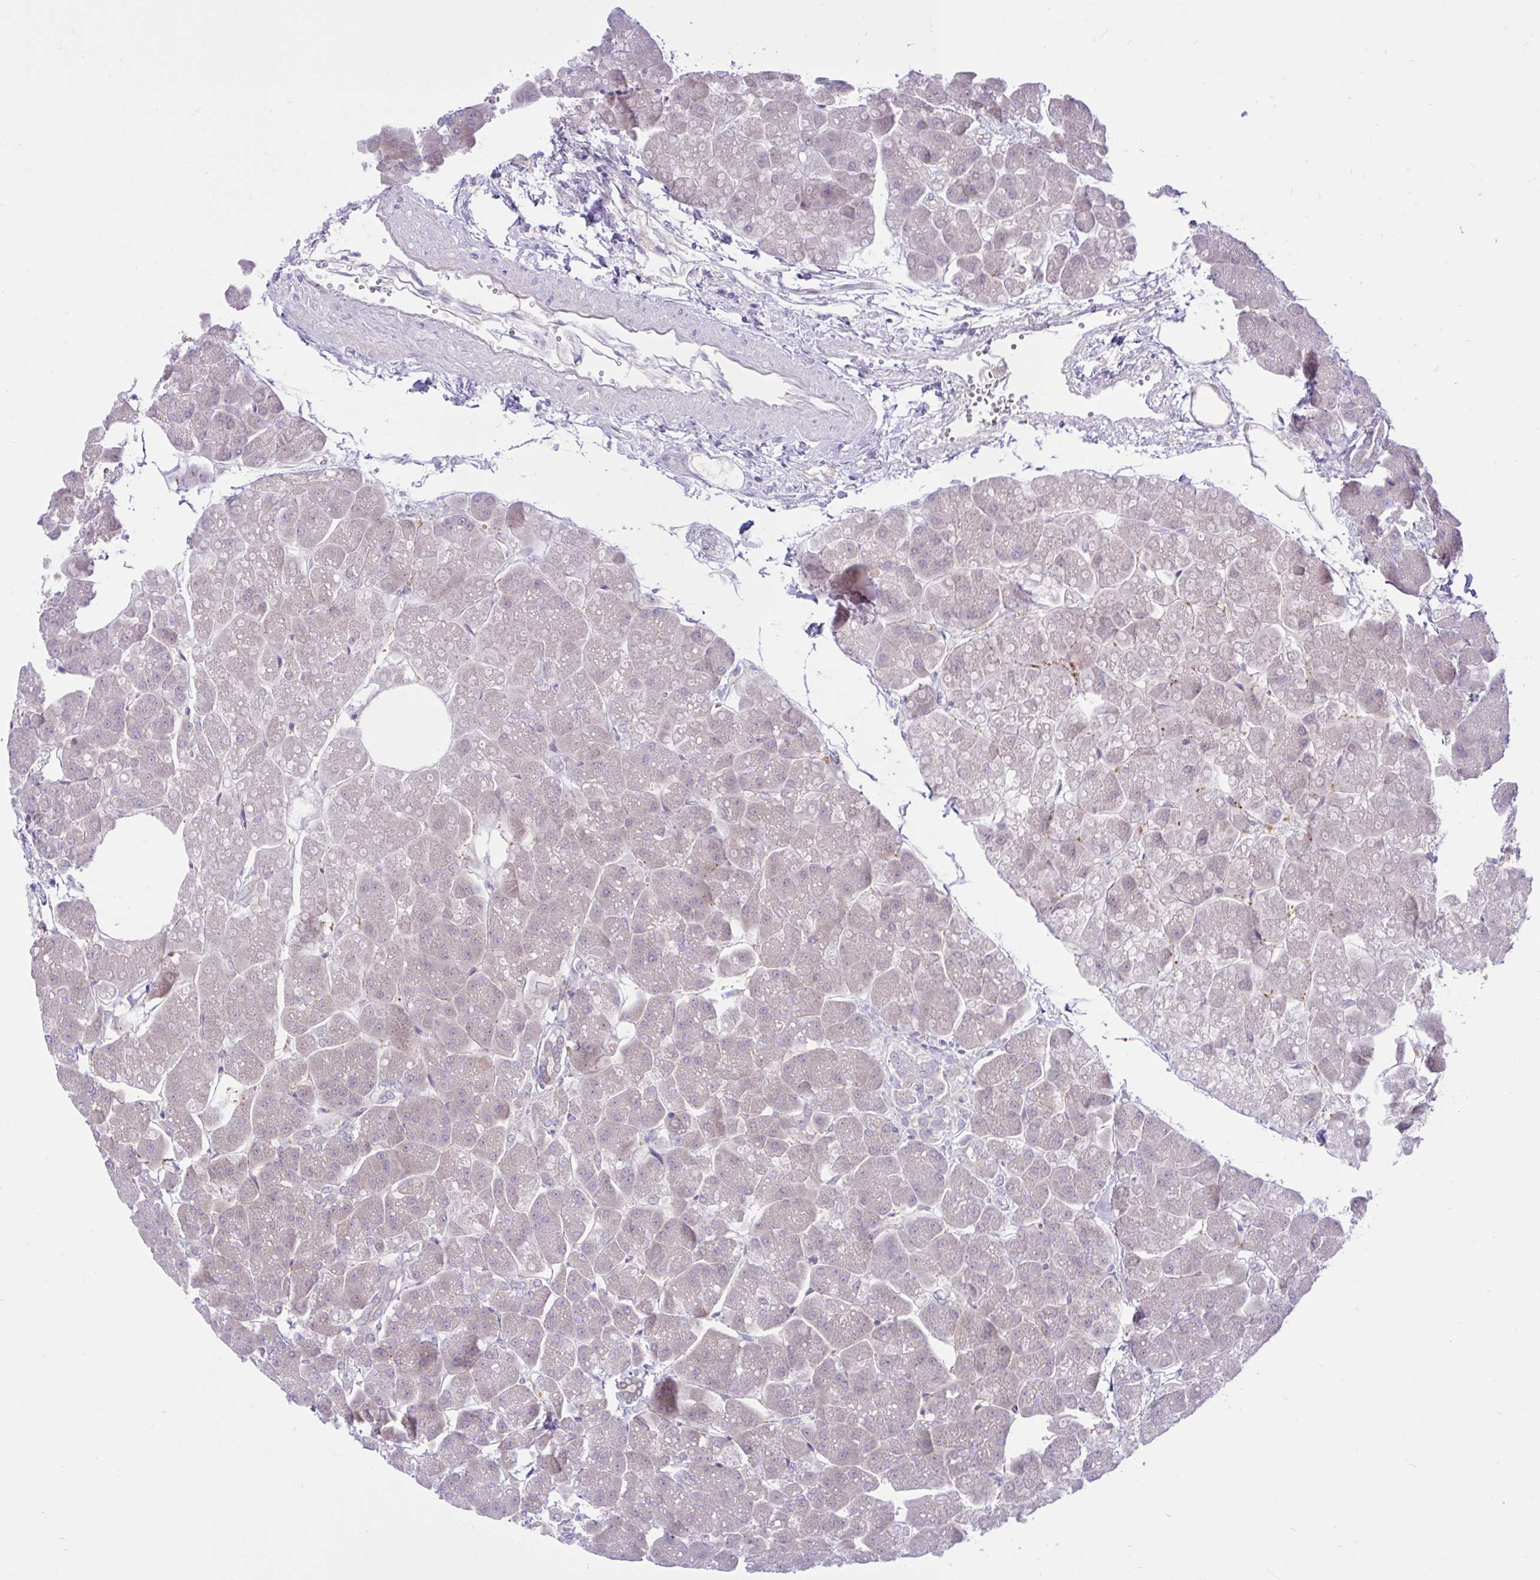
{"staining": {"intensity": "negative", "quantity": "none", "location": "none"}, "tissue": "pancreas", "cell_type": "Exocrine glandular cells", "image_type": "normal", "snomed": [{"axis": "morphology", "description": "Normal tissue, NOS"}, {"axis": "topography", "description": "Pancreas"}, {"axis": "topography", "description": "Peripheral nerve tissue"}], "caption": "Immunohistochemistry (IHC) micrograph of normal pancreas stained for a protein (brown), which shows no expression in exocrine glandular cells.", "gene": "ZNF101", "patient": {"sex": "male", "age": 54}}